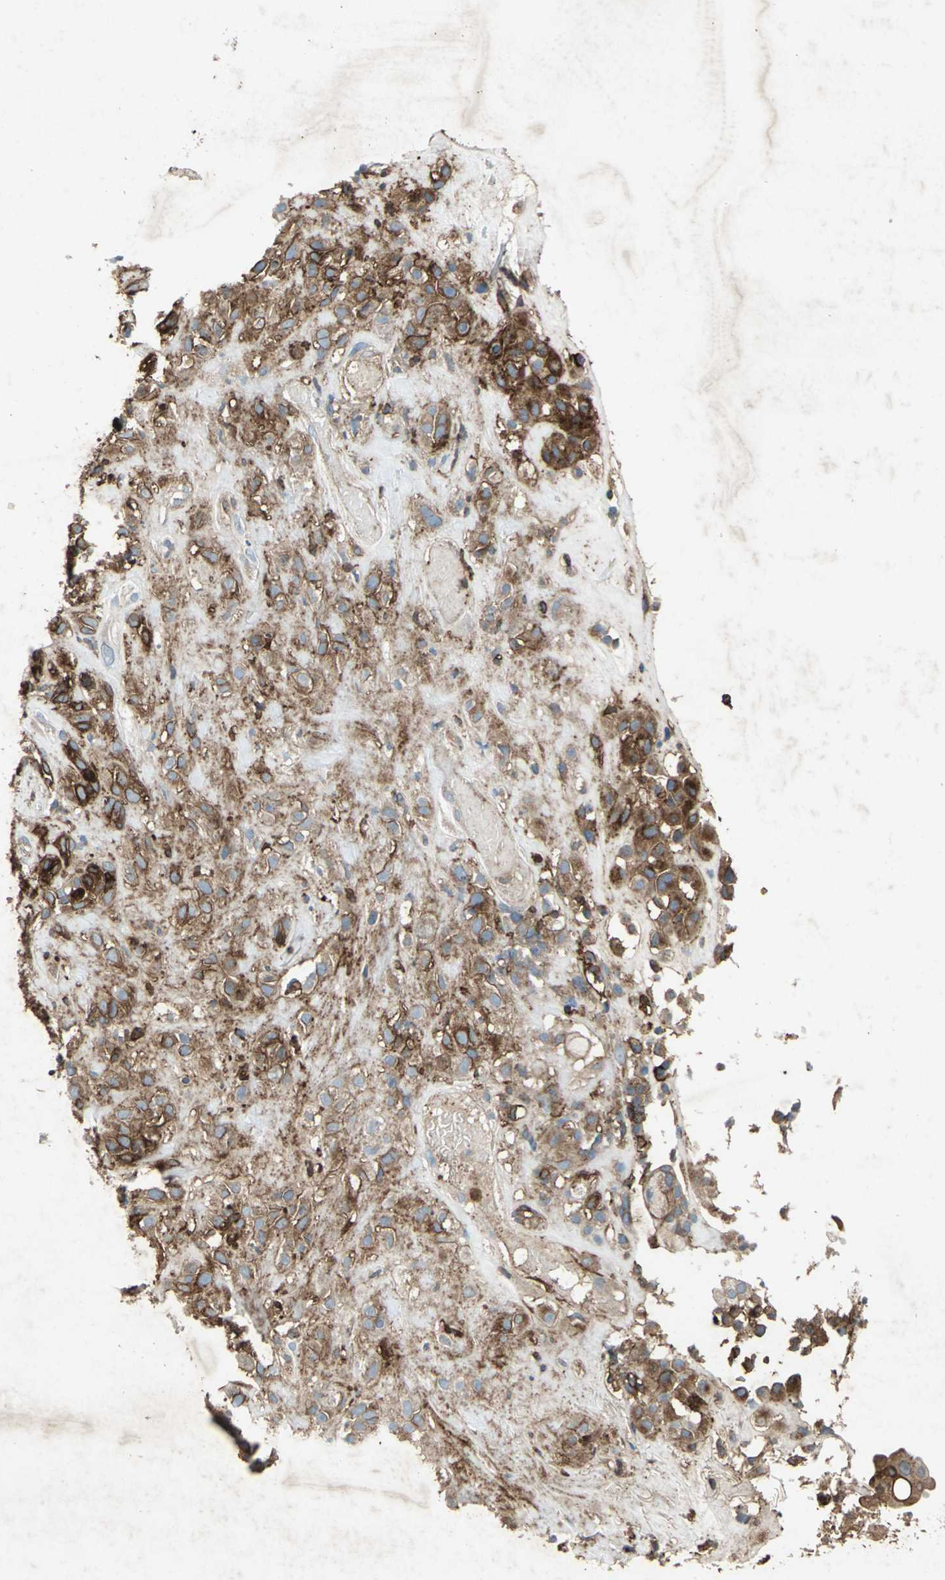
{"staining": {"intensity": "moderate", "quantity": ">75%", "location": "cytoplasmic/membranous"}, "tissue": "head and neck cancer", "cell_type": "Tumor cells", "image_type": "cancer", "snomed": [{"axis": "morphology", "description": "Squamous cell carcinoma, NOS"}, {"axis": "topography", "description": "Head-Neck"}], "caption": "Protein staining exhibits moderate cytoplasmic/membranous staining in approximately >75% of tumor cells in head and neck cancer.", "gene": "CCR6", "patient": {"sex": "male", "age": 62}}